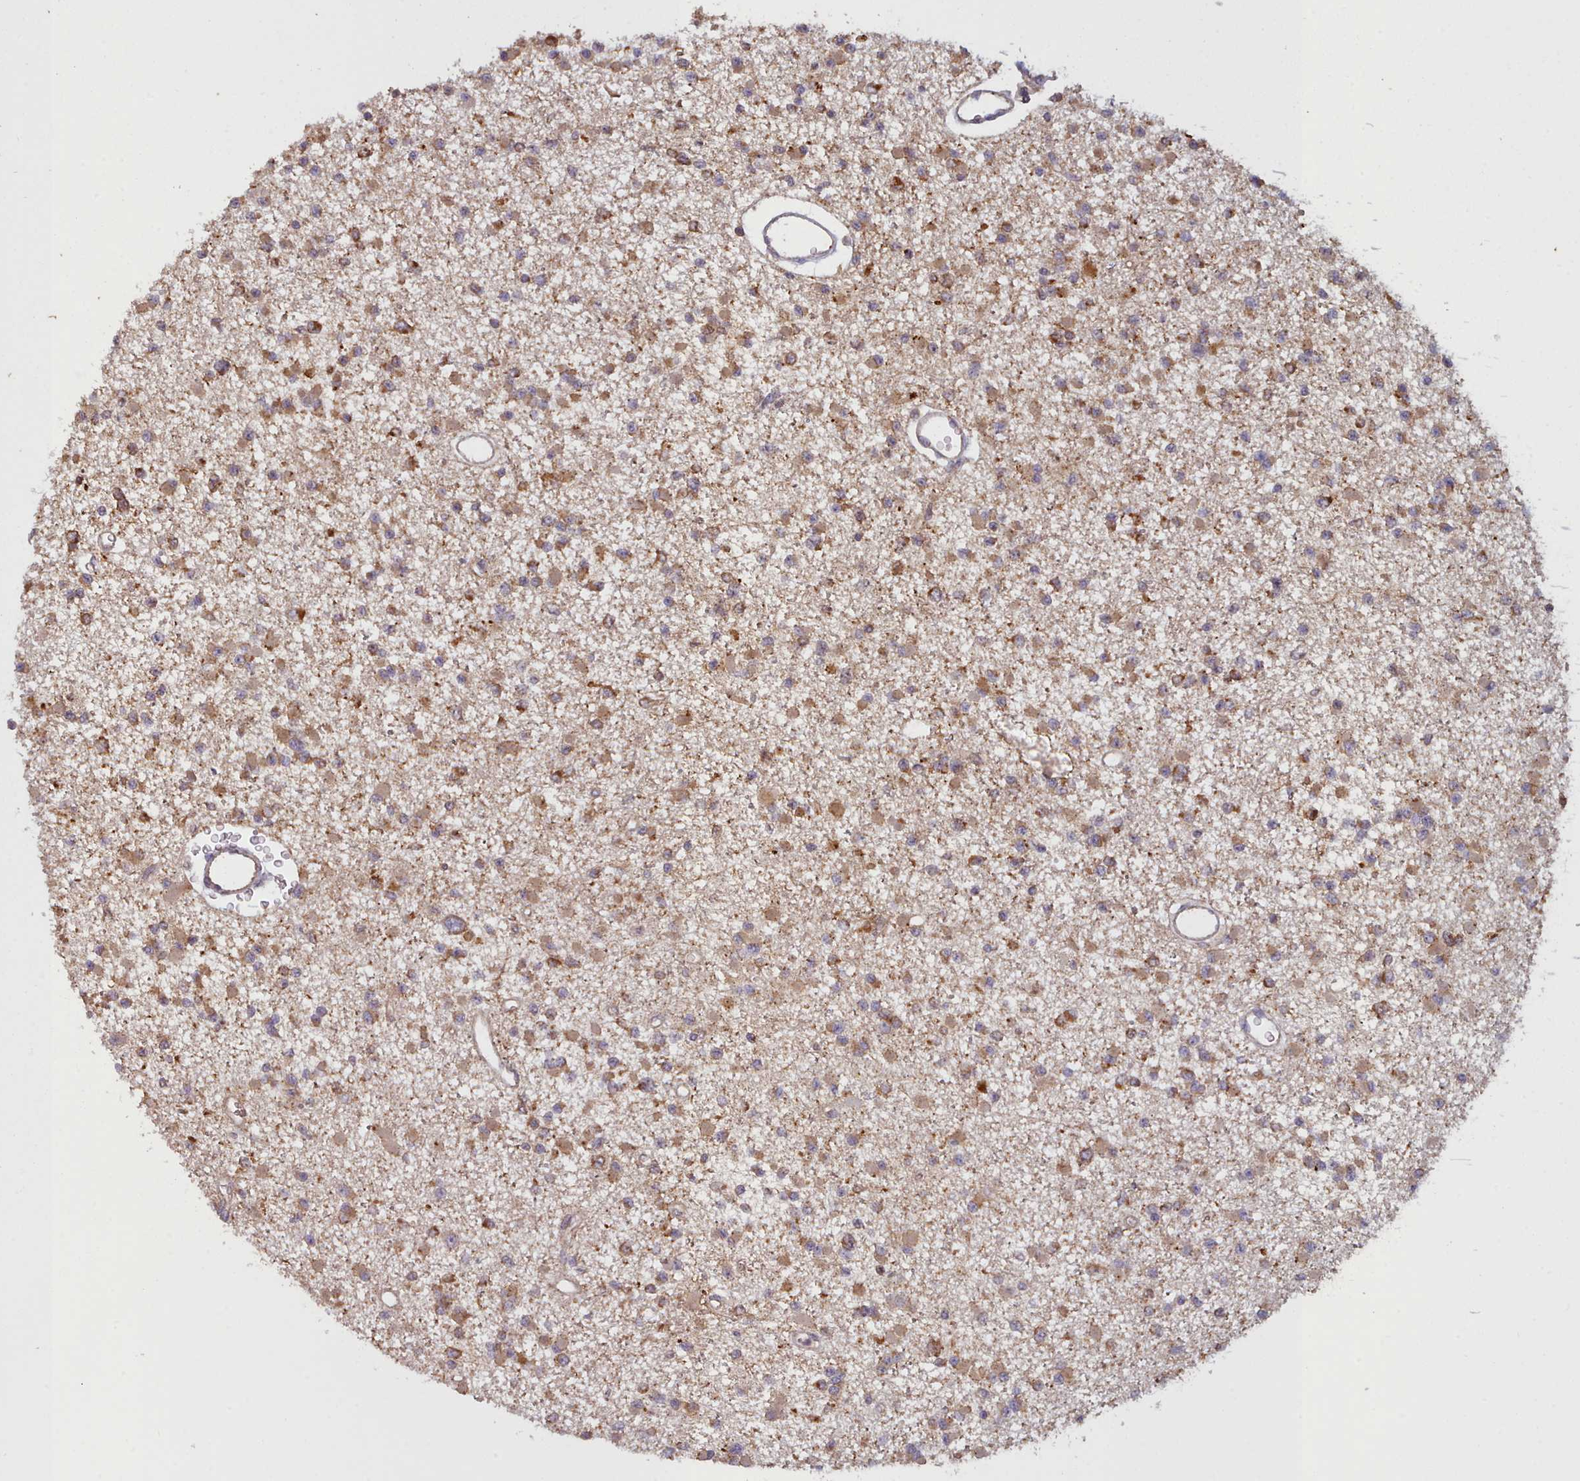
{"staining": {"intensity": "strong", "quantity": ">75%", "location": "cytoplasmic/membranous"}, "tissue": "glioma", "cell_type": "Tumor cells", "image_type": "cancer", "snomed": [{"axis": "morphology", "description": "Glioma, malignant, Low grade"}, {"axis": "topography", "description": "Brain"}], "caption": "Glioma stained with a brown dye demonstrates strong cytoplasmic/membranous positive expression in about >75% of tumor cells.", "gene": "CRYBG1", "patient": {"sex": "female", "age": 22}}